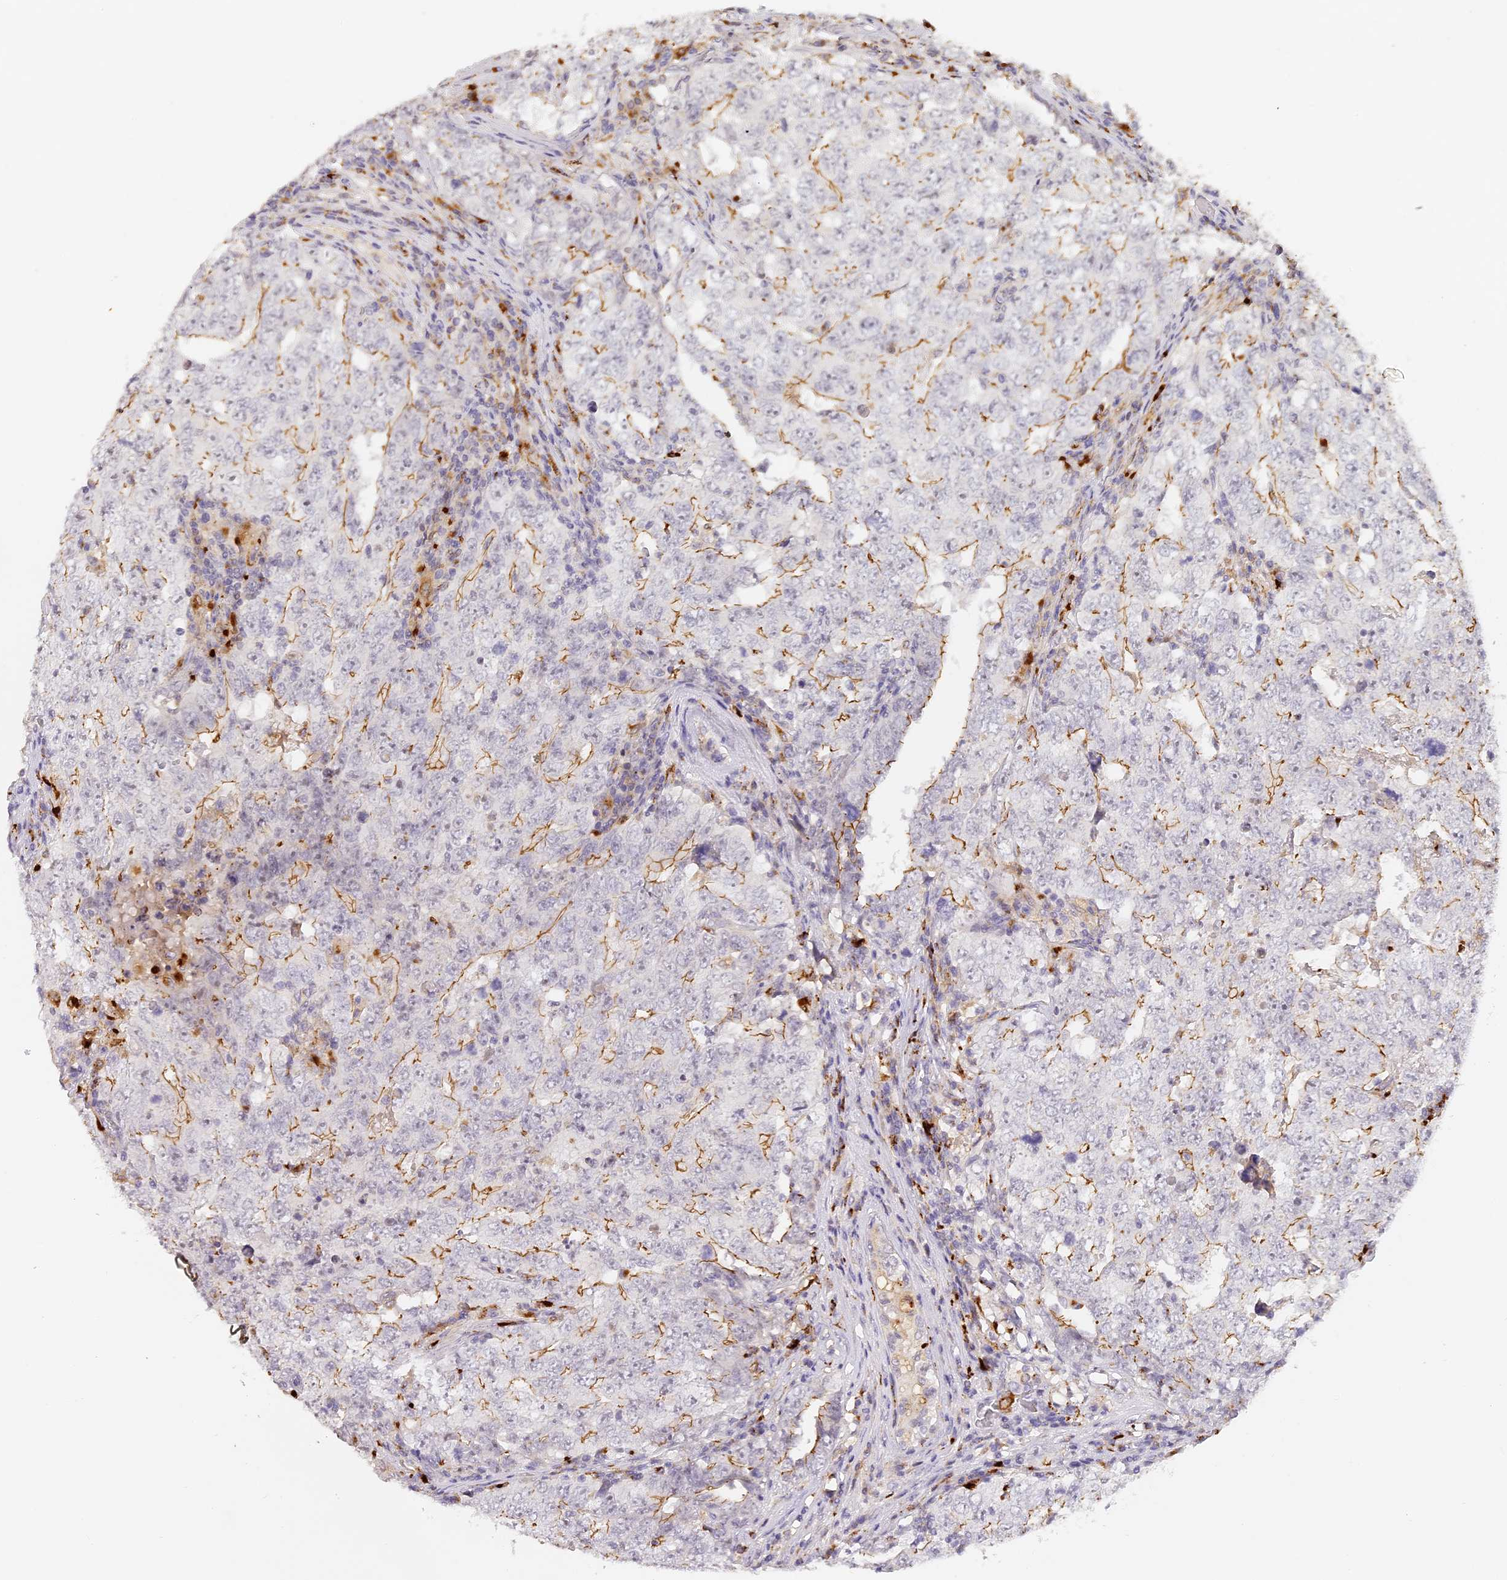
{"staining": {"intensity": "moderate", "quantity": "25%-75%", "location": "cytoplasmic/membranous"}, "tissue": "testis cancer", "cell_type": "Tumor cells", "image_type": "cancer", "snomed": [{"axis": "morphology", "description": "Carcinoma, Embryonal, NOS"}, {"axis": "topography", "description": "Testis"}], "caption": "Testis embryonal carcinoma stained with DAB (3,3'-diaminobenzidine) IHC reveals medium levels of moderate cytoplasmic/membranous positivity in about 25%-75% of tumor cells. (brown staining indicates protein expression, while blue staining denotes nuclei).", "gene": "ELL3", "patient": {"sex": "male", "age": 26}}